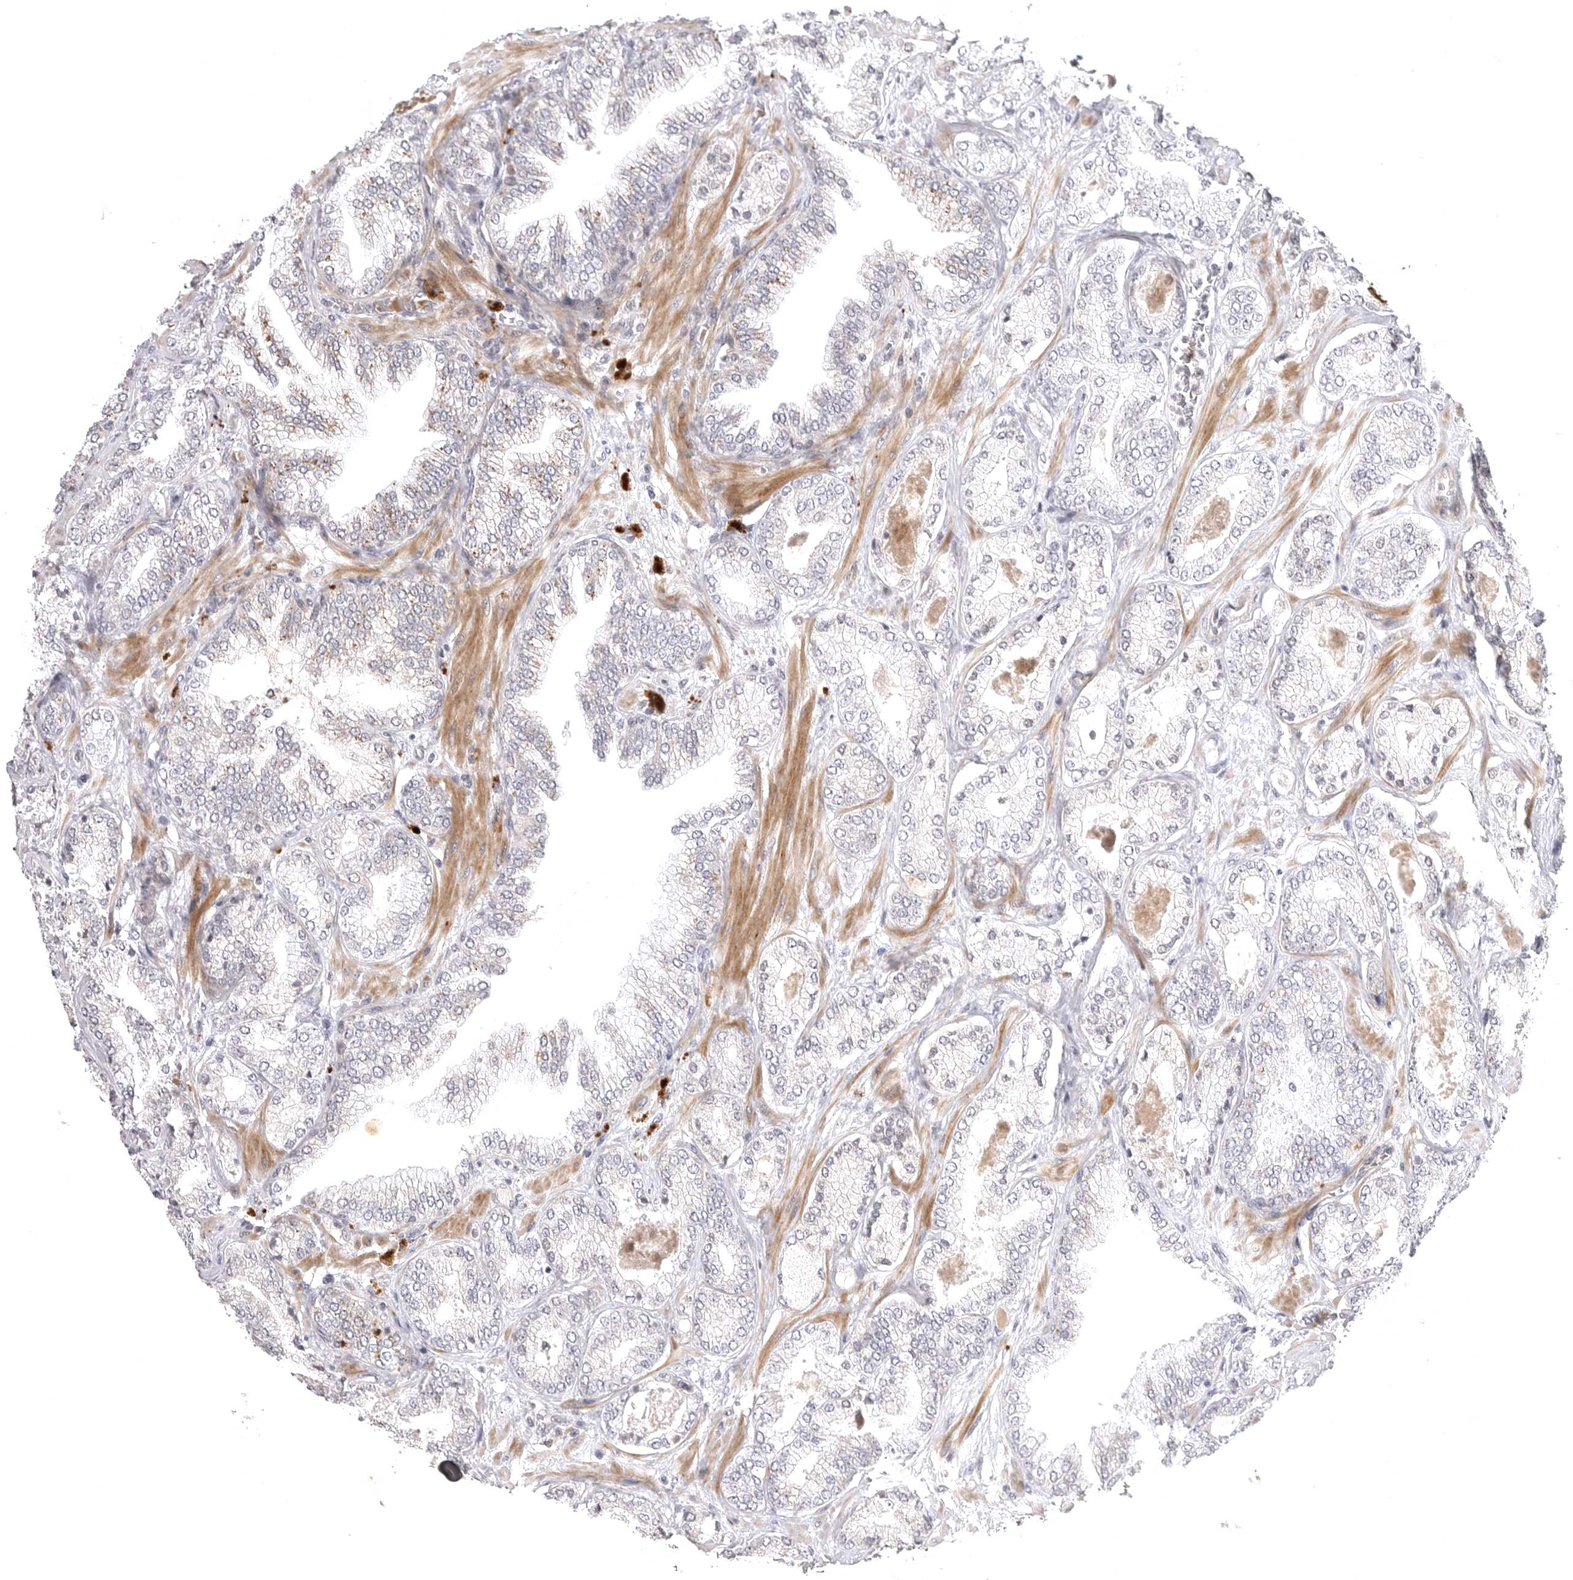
{"staining": {"intensity": "negative", "quantity": "none", "location": "none"}, "tissue": "prostate cancer", "cell_type": "Tumor cells", "image_type": "cancer", "snomed": [{"axis": "morphology", "description": "Adenocarcinoma, High grade"}, {"axis": "topography", "description": "Prostate"}], "caption": "Micrograph shows no significant protein staining in tumor cells of prostate cancer (adenocarcinoma (high-grade)). (Brightfield microscopy of DAB IHC at high magnification).", "gene": "CD300LD", "patient": {"sex": "male", "age": 58}}